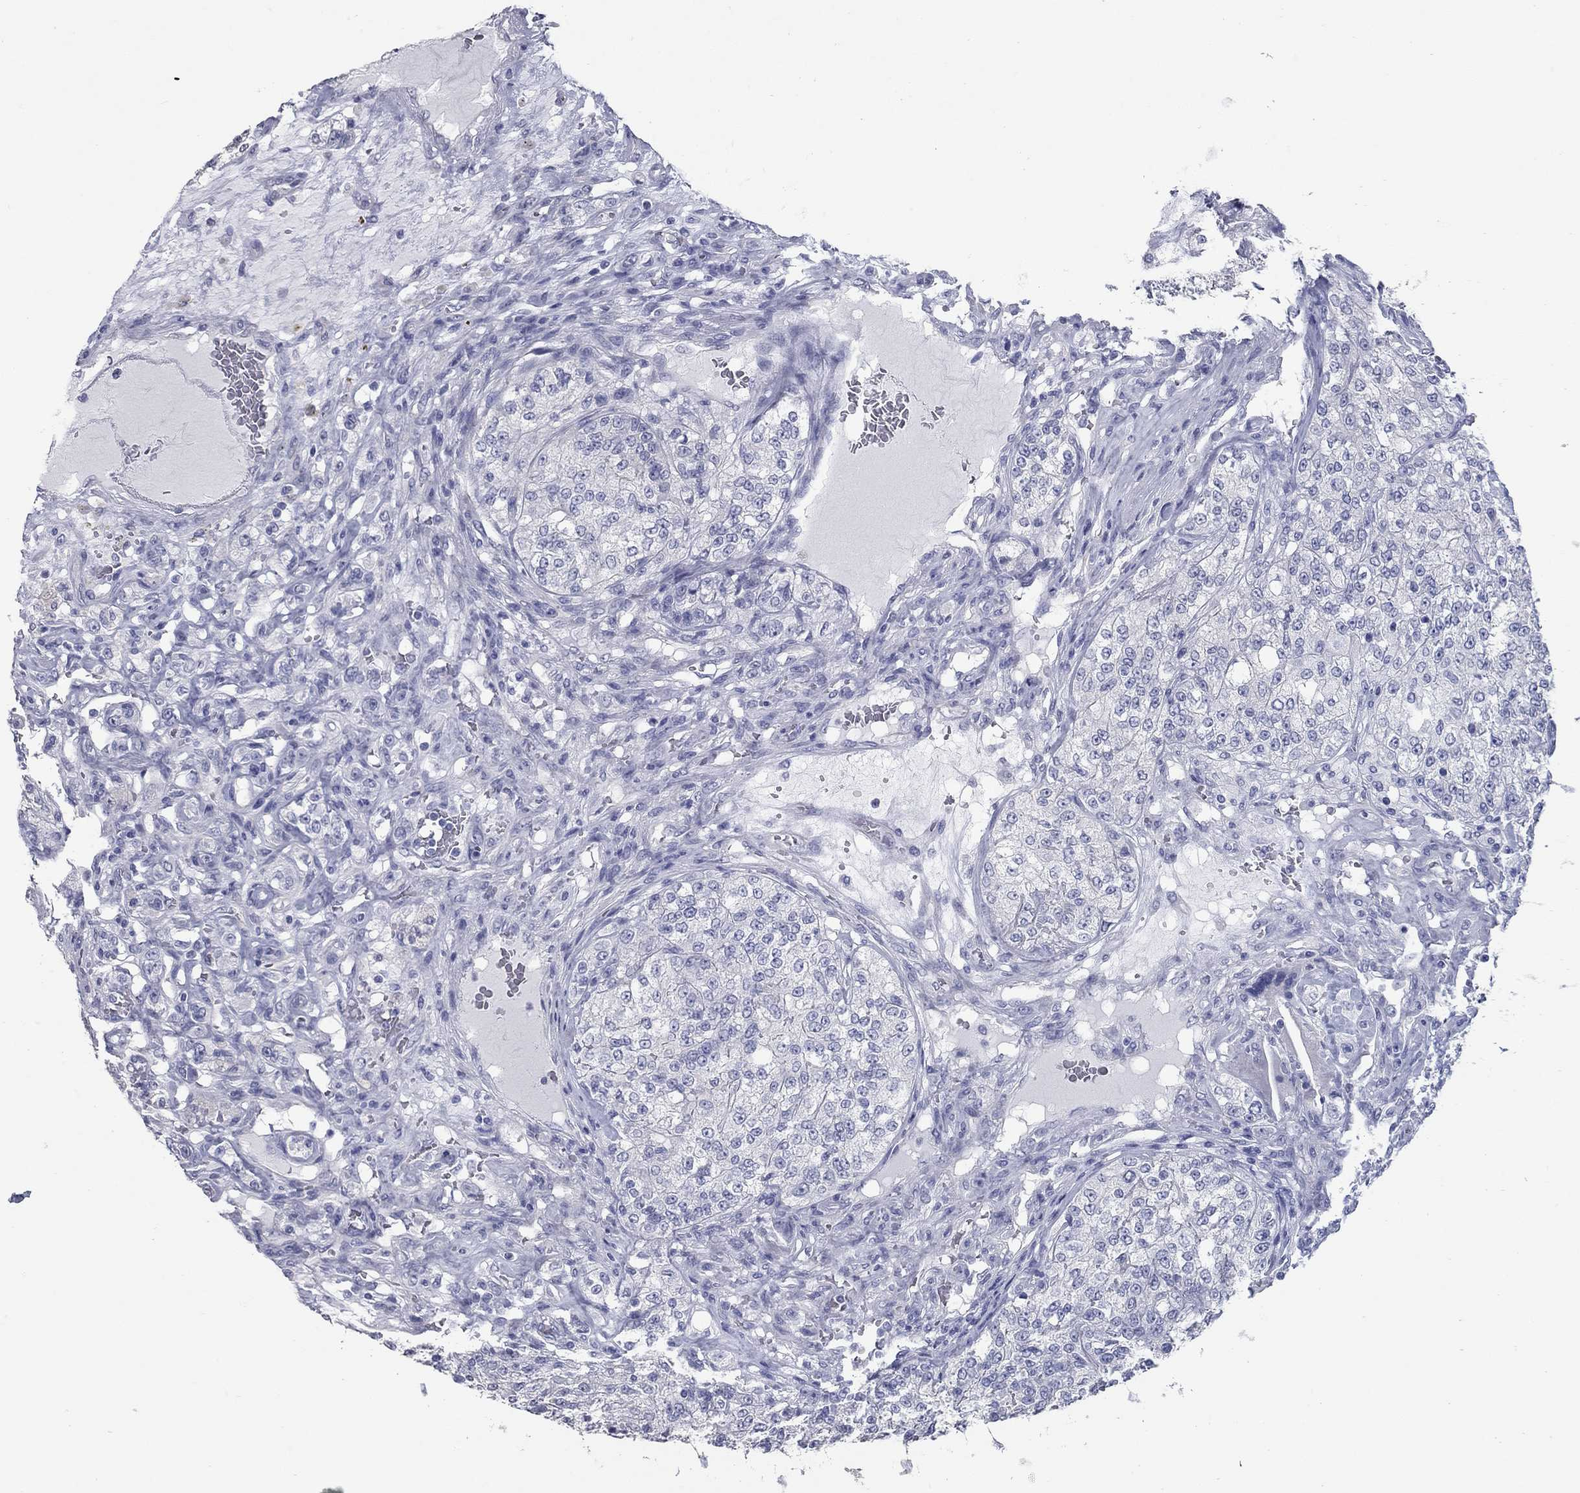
{"staining": {"intensity": "negative", "quantity": "none", "location": "none"}, "tissue": "renal cancer", "cell_type": "Tumor cells", "image_type": "cancer", "snomed": [{"axis": "morphology", "description": "Adenocarcinoma, NOS"}, {"axis": "topography", "description": "Kidney"}], "caption": "Protein analysis of renal adenocarcinoma shows no significant staining in tumor cells. The staining is performed using DAB brown chromogen with nuclei counter-stained in using hematoxylin.", "gene": "TAC1", "patient": {"sex": "female", "age": 63}}